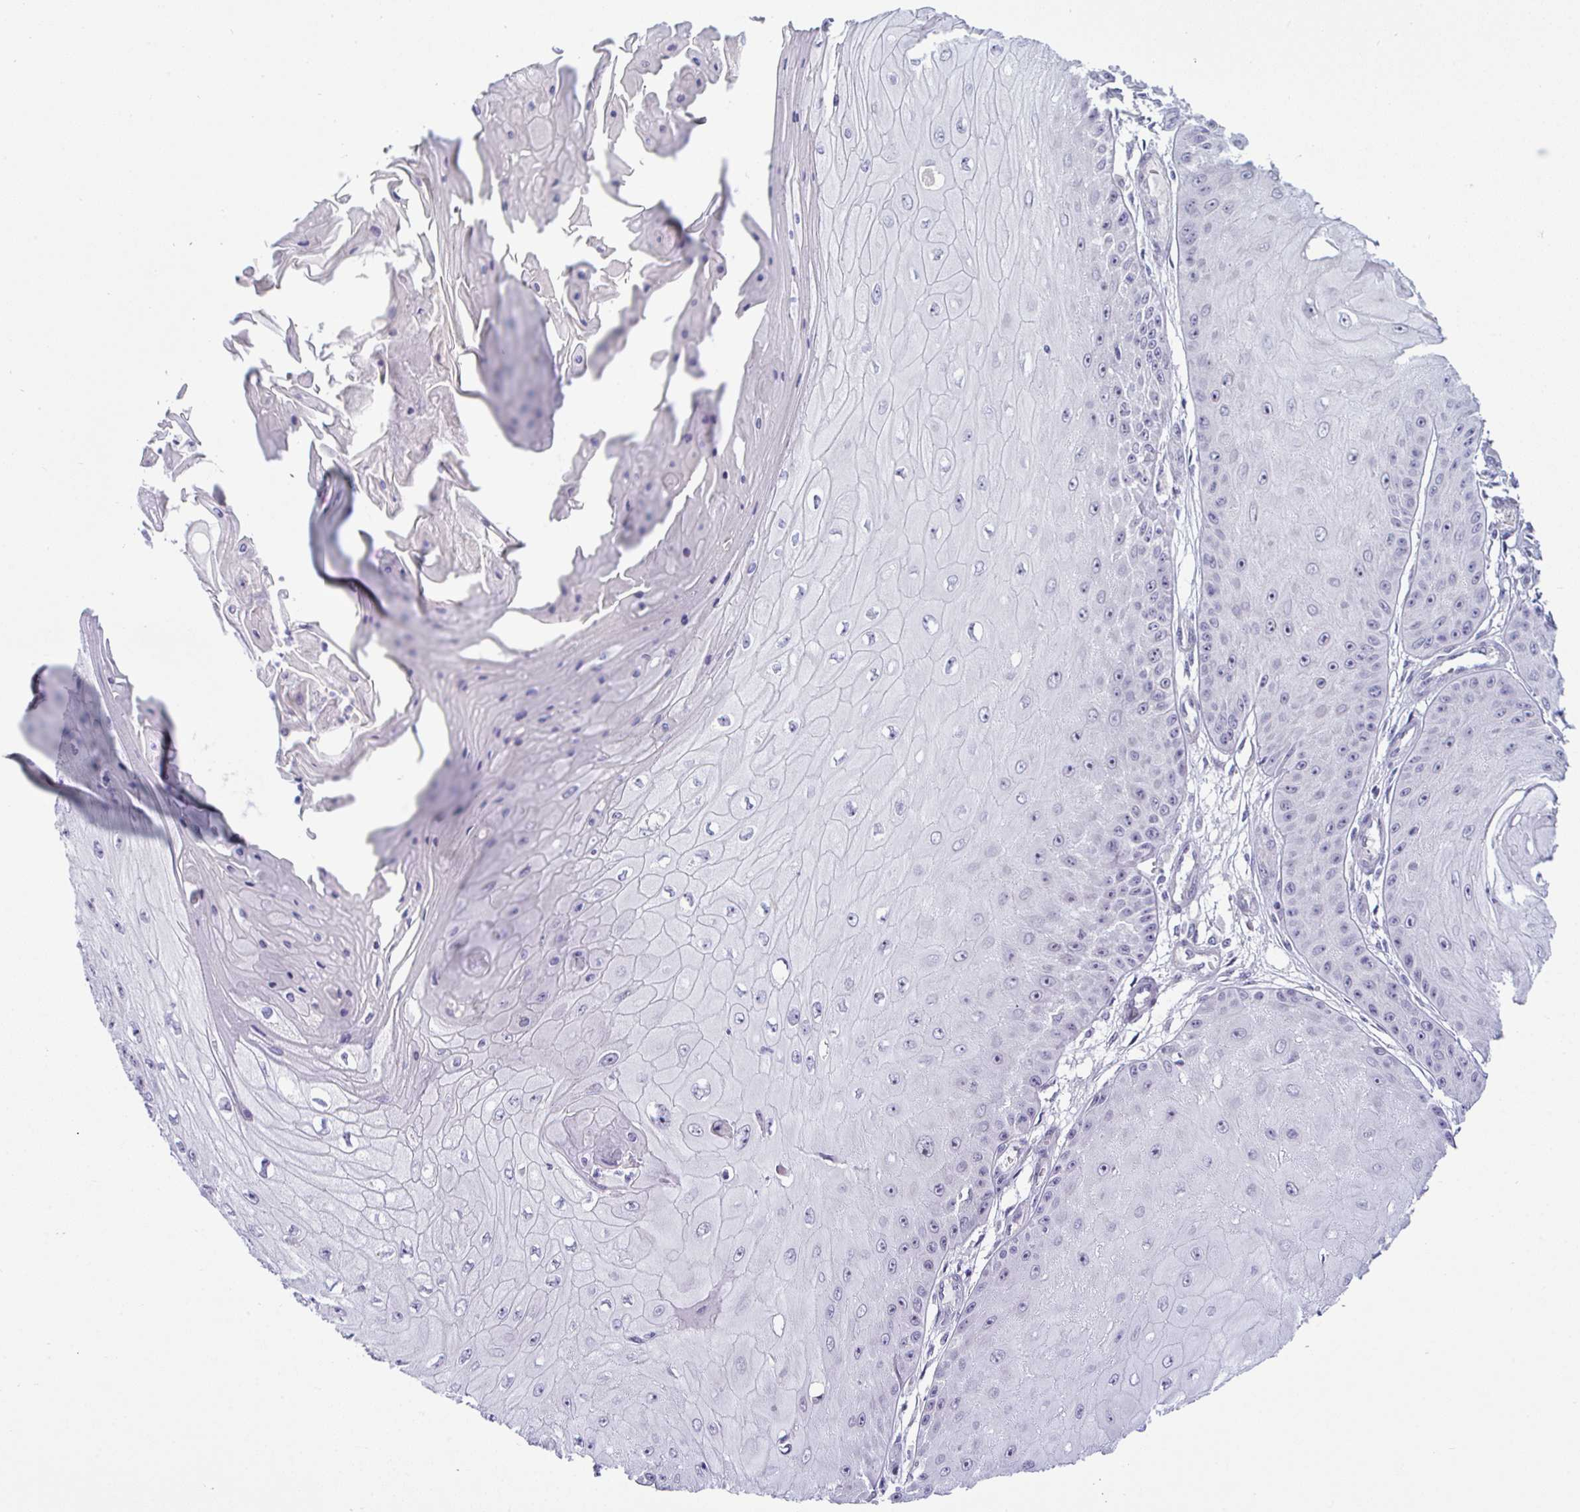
{"staining": {"intensity": "negative", "quantity": "none", "location": "none"}, "tissue": "skin cancer", "cell_type": "Tumor cells", "image_type": "cancer", "snomed": [{"axis": "morphology", "description": "Squamous cell carcinoma, NOS"}, {"axis": "topography", "description": "Skin"}], "caption": "Immunohistochemistry (IHC) micrograph of skin cancer stained for a protein (brown), which shows no positivity in tumor cells.", "gene": "USP35", "patient": {"sex": "male", "age": 70}}